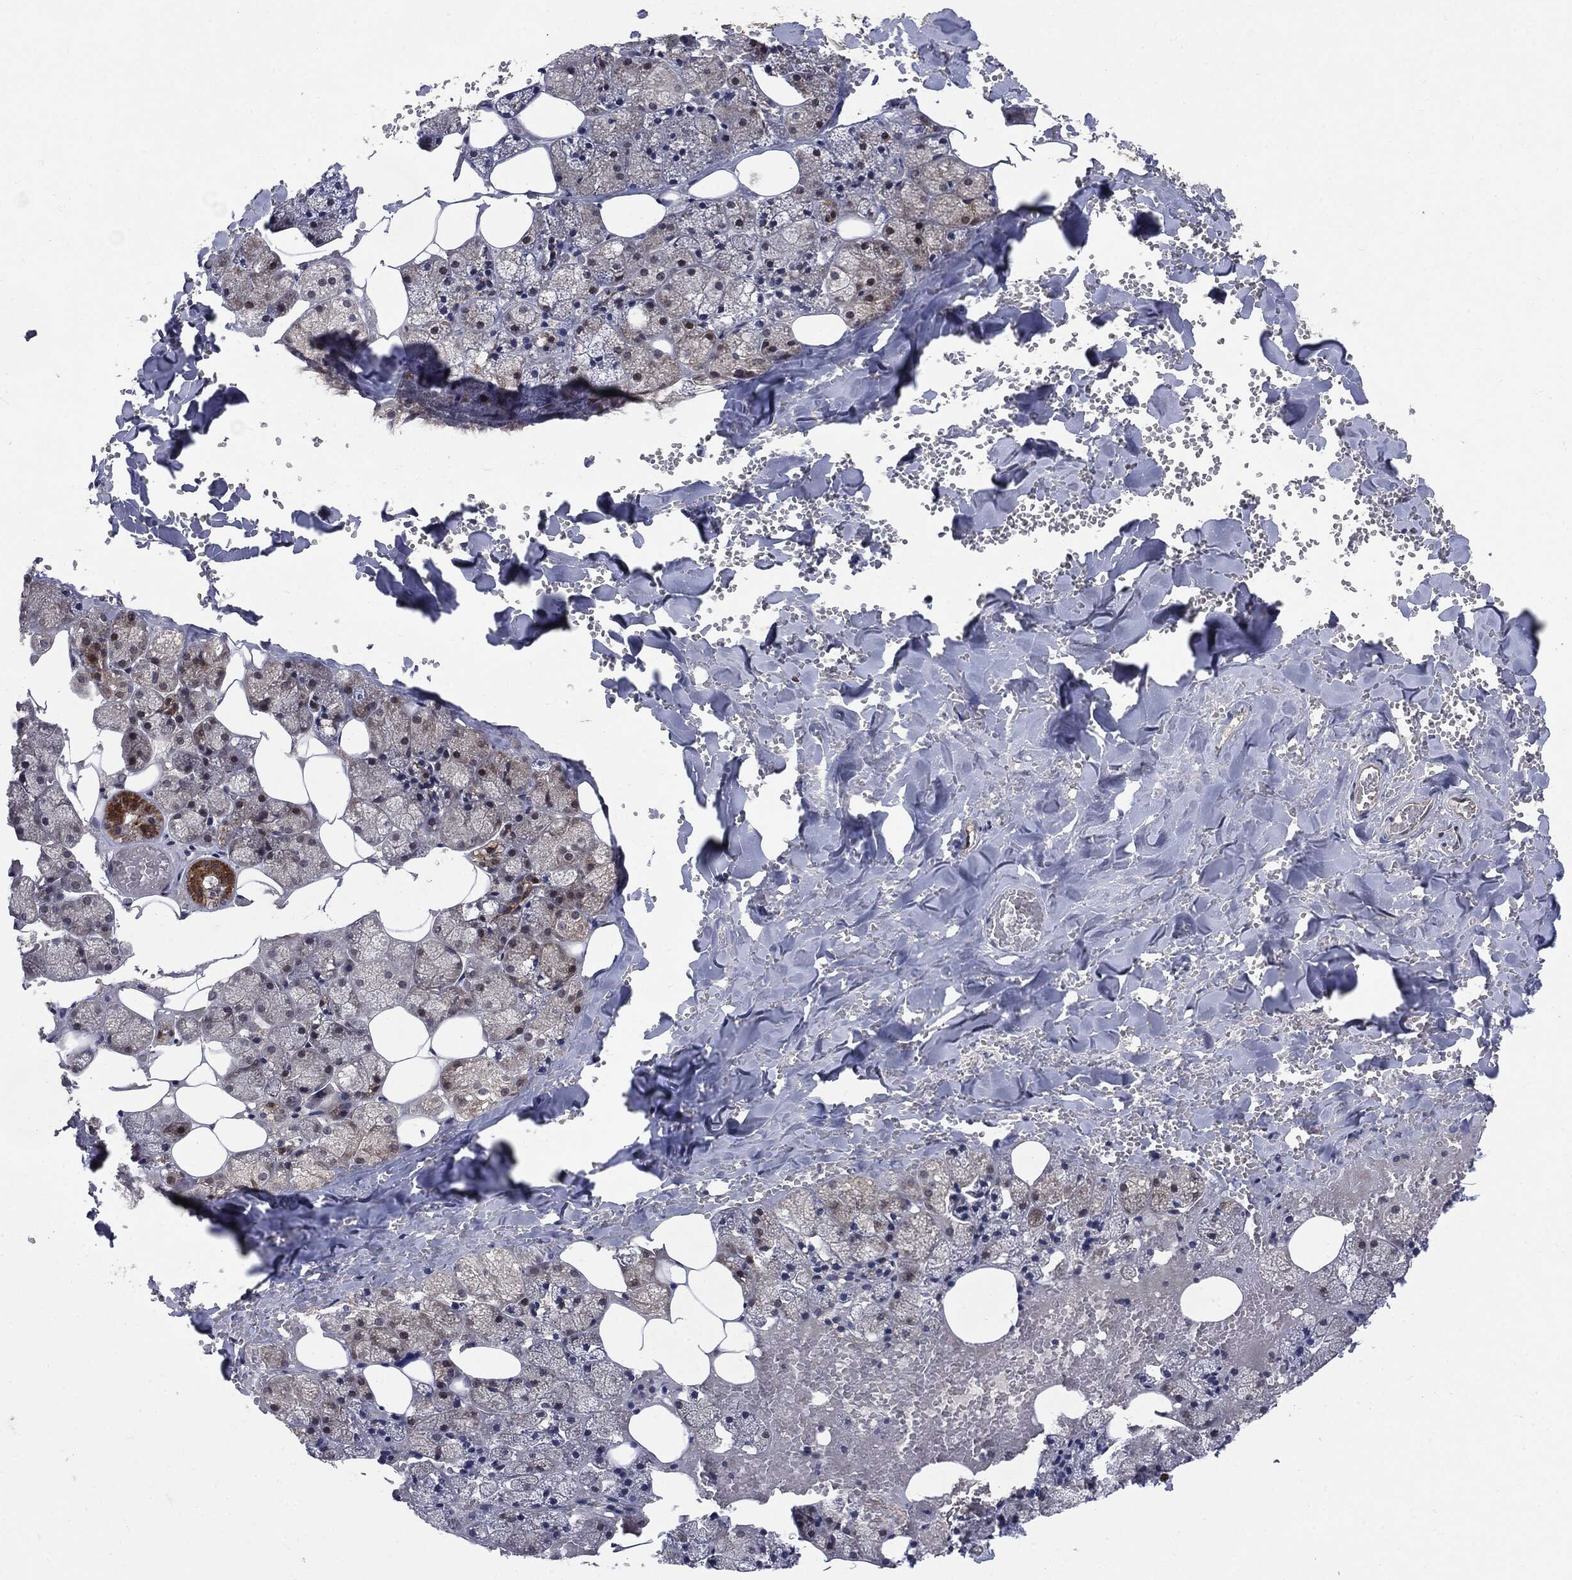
{"staining": {"intensity": "moderate", "quantity": "25%-75%", "location": "cytoplasmic/membranous"}, "tissue": "salivary gland", "cell_type": "Glandular cells", "image_type": "normal", "snomed": [{"axis": "morphology", "description": "Normal tissue, NOS"}, {"axis": "topography", "description": "Salivary gland"}], "caption": "IHC histopathology image of unremarkable salivary gland stained for a protein (brown), which exhibits medium levels of moderate cytoplasmic/membranous positivity in approximately 25%-75% of glandular cells.", "gene": "PTPA", "patient": {"sex": "male", "age": 38}}